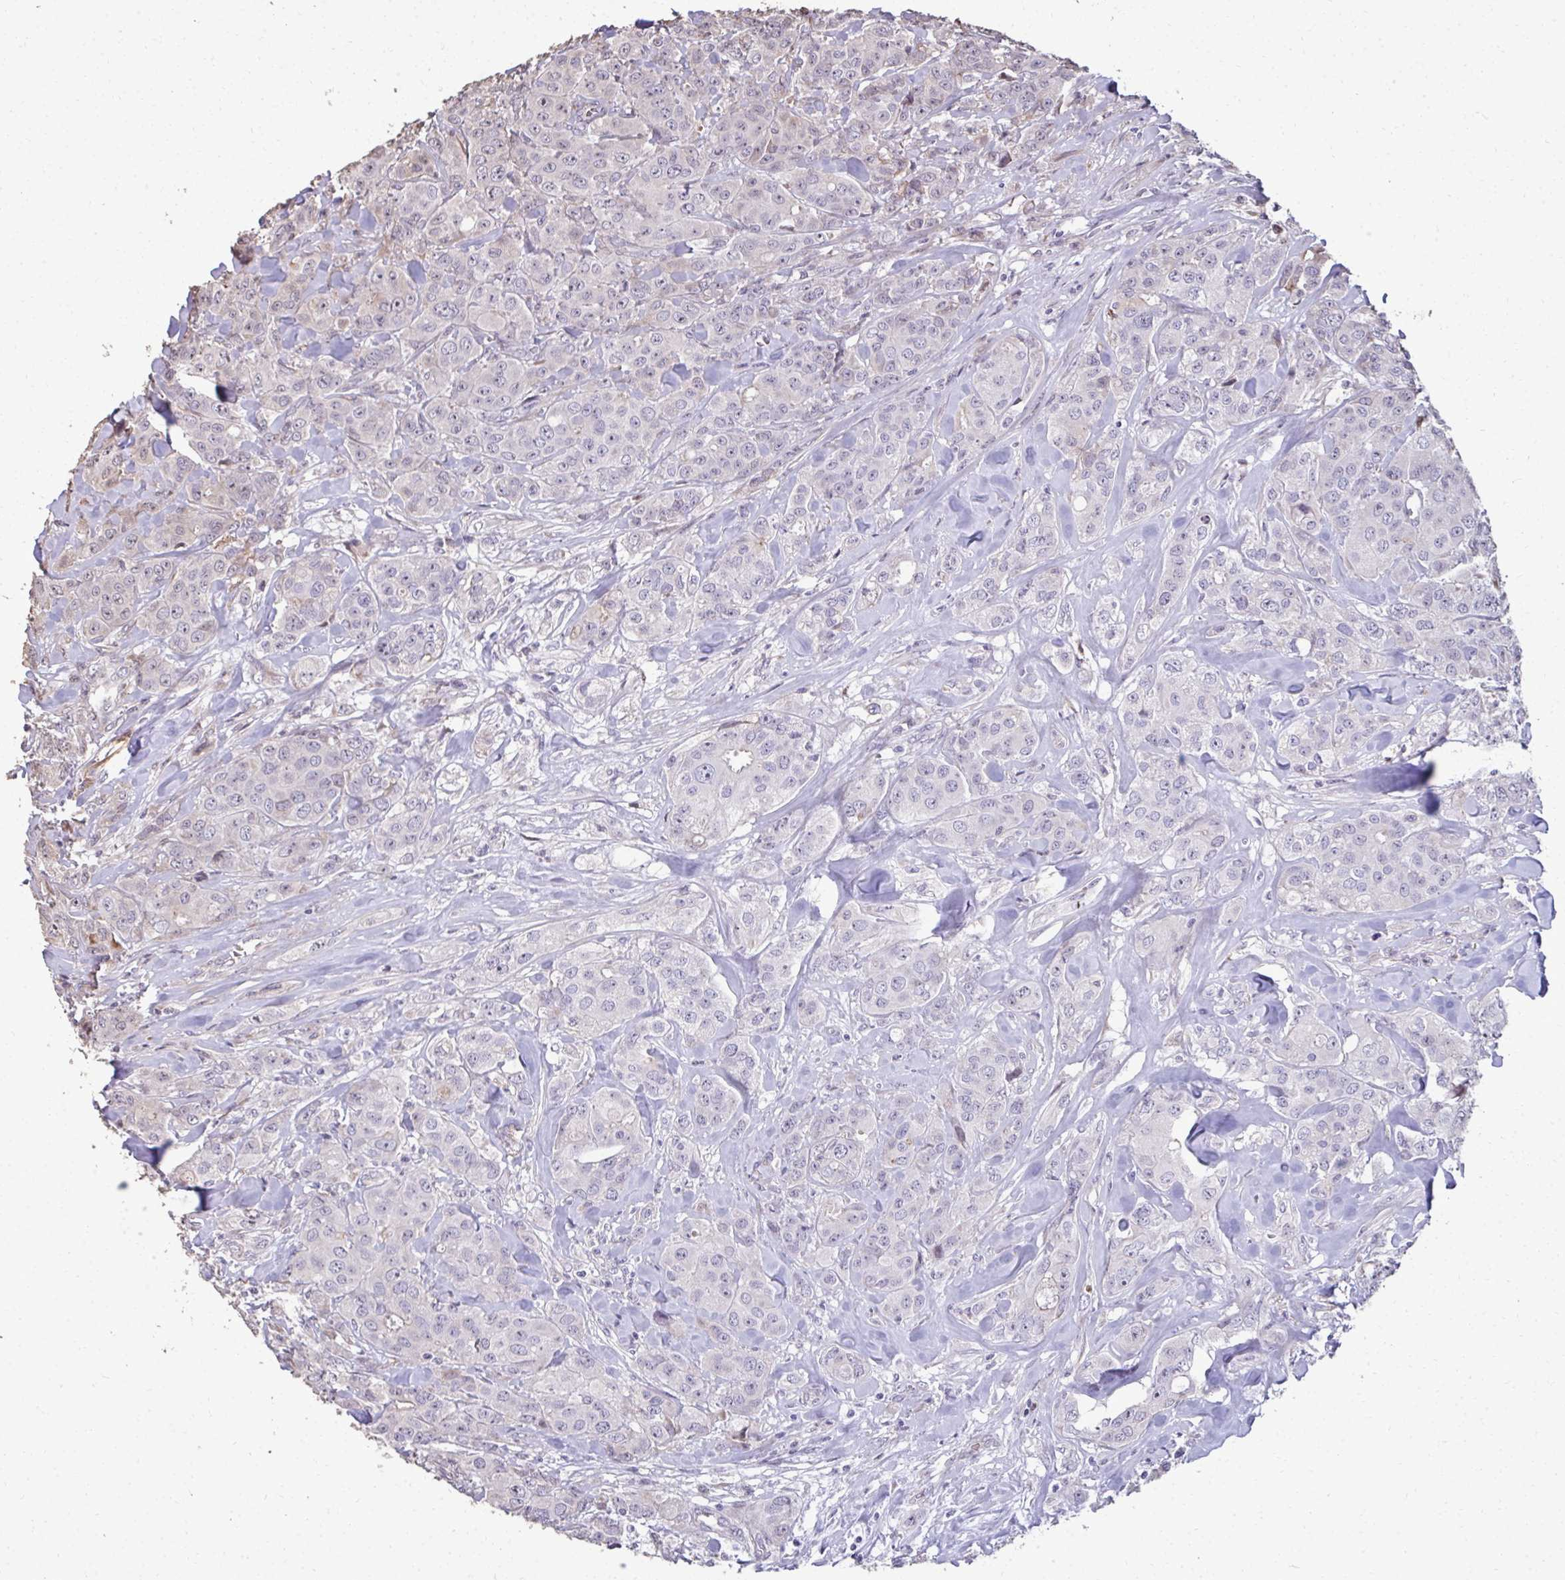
{"staining": {"intensity": "negative", "quantity": "none", "location": "none"}, "tissue": "breast cancer", "cell_type": "Tumor cells", "image_type": "cancer", "snomed": [{"axis": "morphology", "description": "Normal tissue, NOS"}, {"axis": "morphology", "description": "Duct carcinoma"}, {"axis": "topography", "description": "Breast"}], "caption": "Immunohistochemical staining of human breast invasive ductal carcinoma exhibits no significant positivity in tumor cells.", "gene": "FIBCD1", "patient": {"sex": "female", "age": 43}}